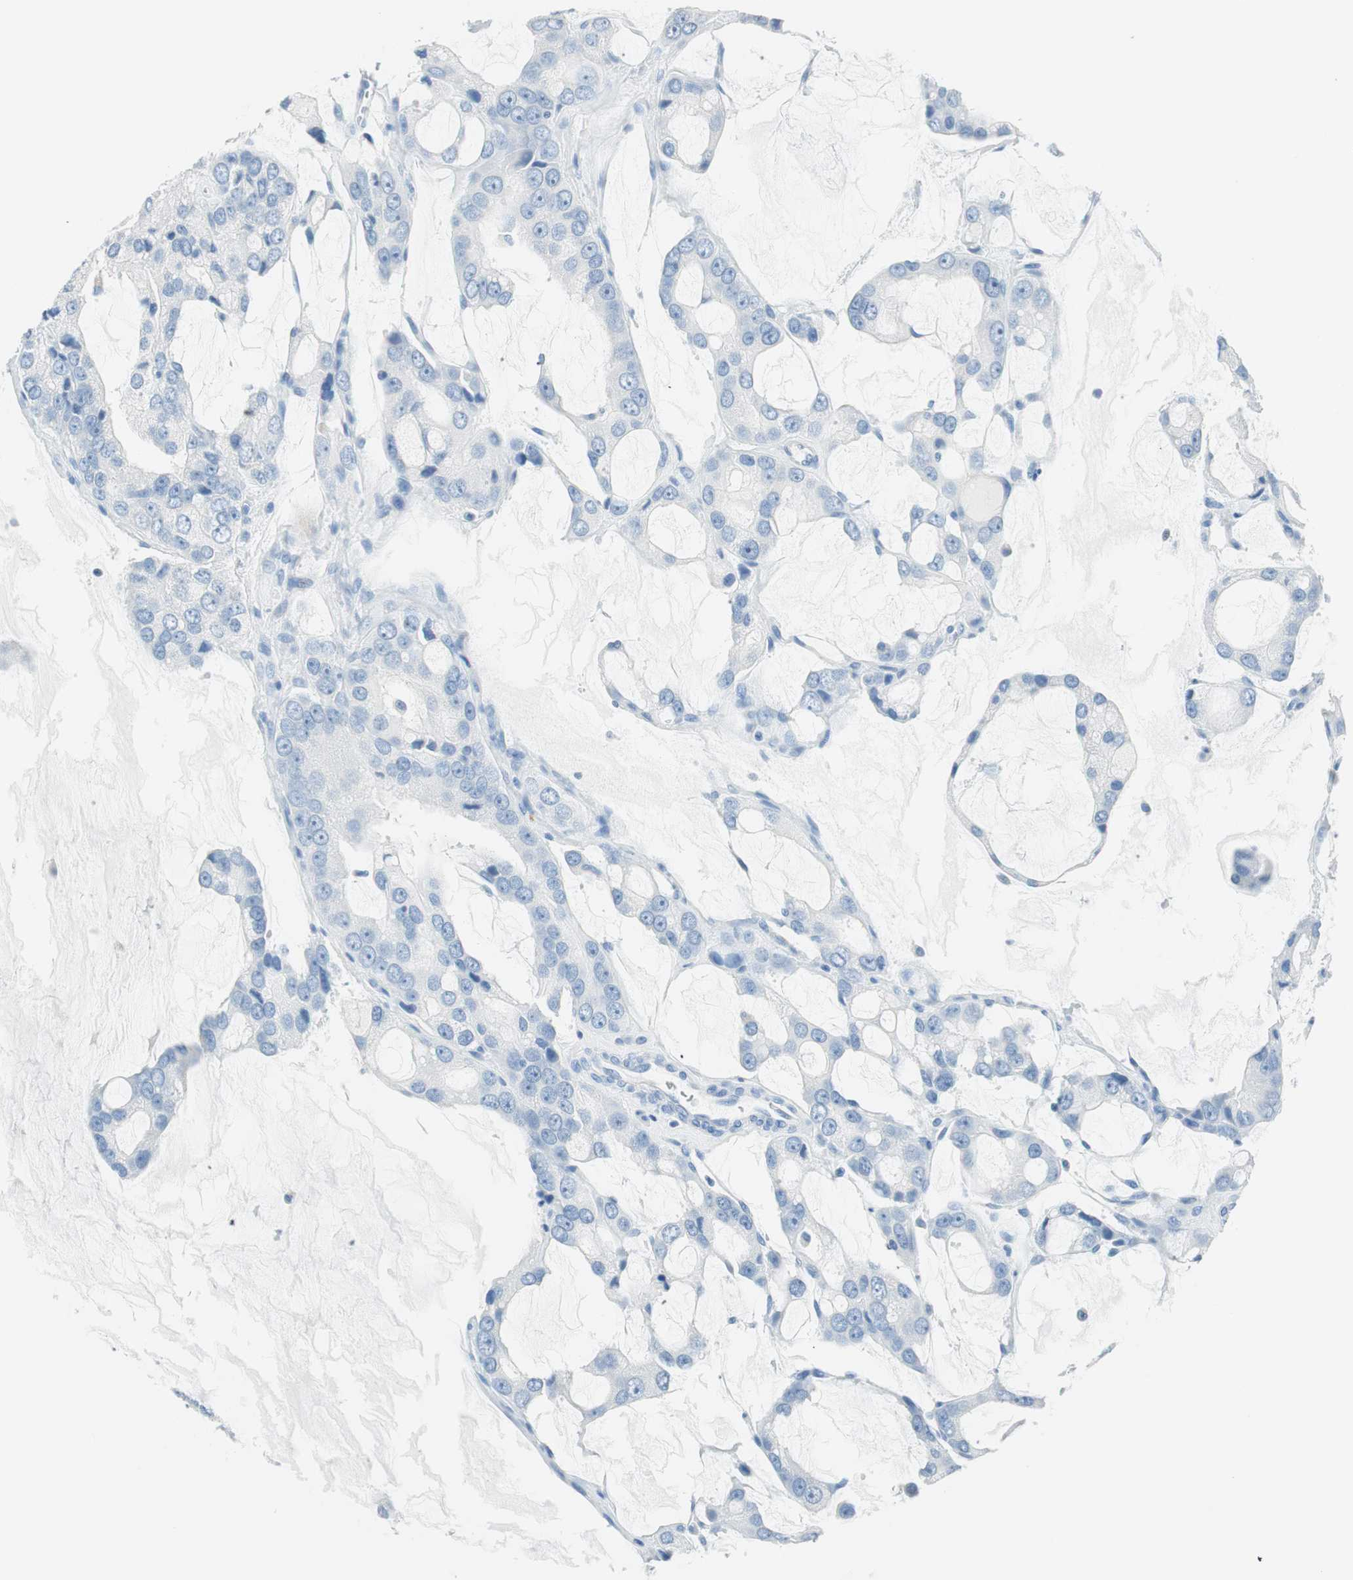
{"staining": {"intensity": "negative", "quantity": "none", "location": "none"}, "tissue": "prostate cancer", "cell_type": "Tumor cells", "image_type": "cancer", "snomed": [{"axis": "morphology", "description": "Adenocarcinoma, High grade"}, {"axis": "topography", "description": "Prostate"}], "caption": "High magnification brightfield microscopy of prostate adenocarcinoma (high-grade) stained with DAB (brown) and counterstained with hematoxylin (blue): tumor cells show no significant expression. (Brightfield microscopy of DAB (3,3'-diaminobenzidine) IHC at high magnification).", "gene": "TNFRSF13C", "patient": {"sex": "male", "age": 67}}